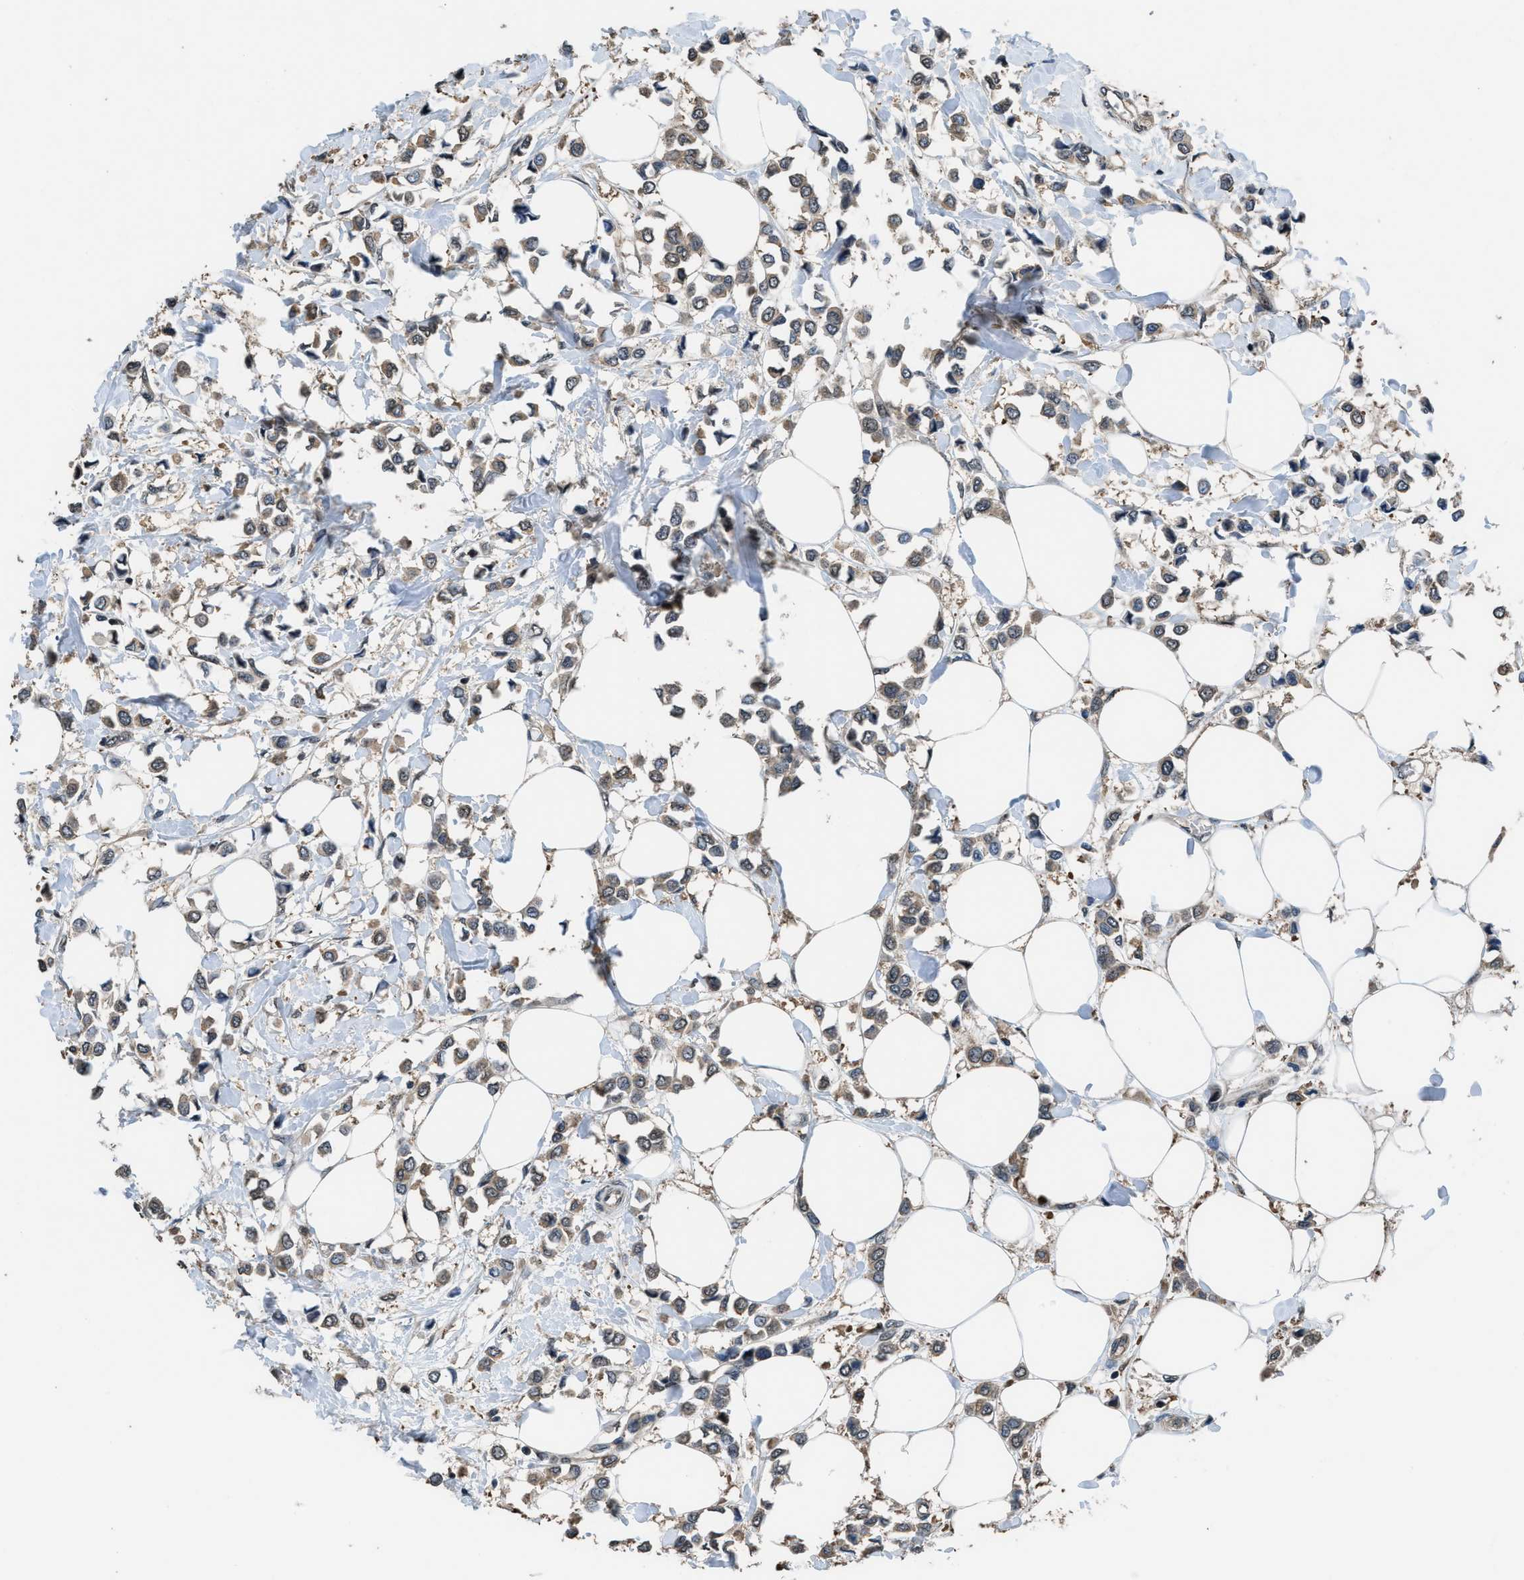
{"staining": {"intensity": "weak", "quantity": ">75%", "location": "cytoplasmic/membranous"}, "tissue": "breast cancer", "cell_type": "Tumor cells", "image_type": "cancer", "snomed": [{"axis": "morphology", "description": "Lobular carcinoma"}, {"axis": "topography", "description": "Breast"}], "caption": "This image shows IHC staining of human breast cancer, with low weak cytoplasmic/membranous expression in approximately >75% of tumor cells.", "gene": "CTBS", "patient": {"sex": "female", "age": 51}}